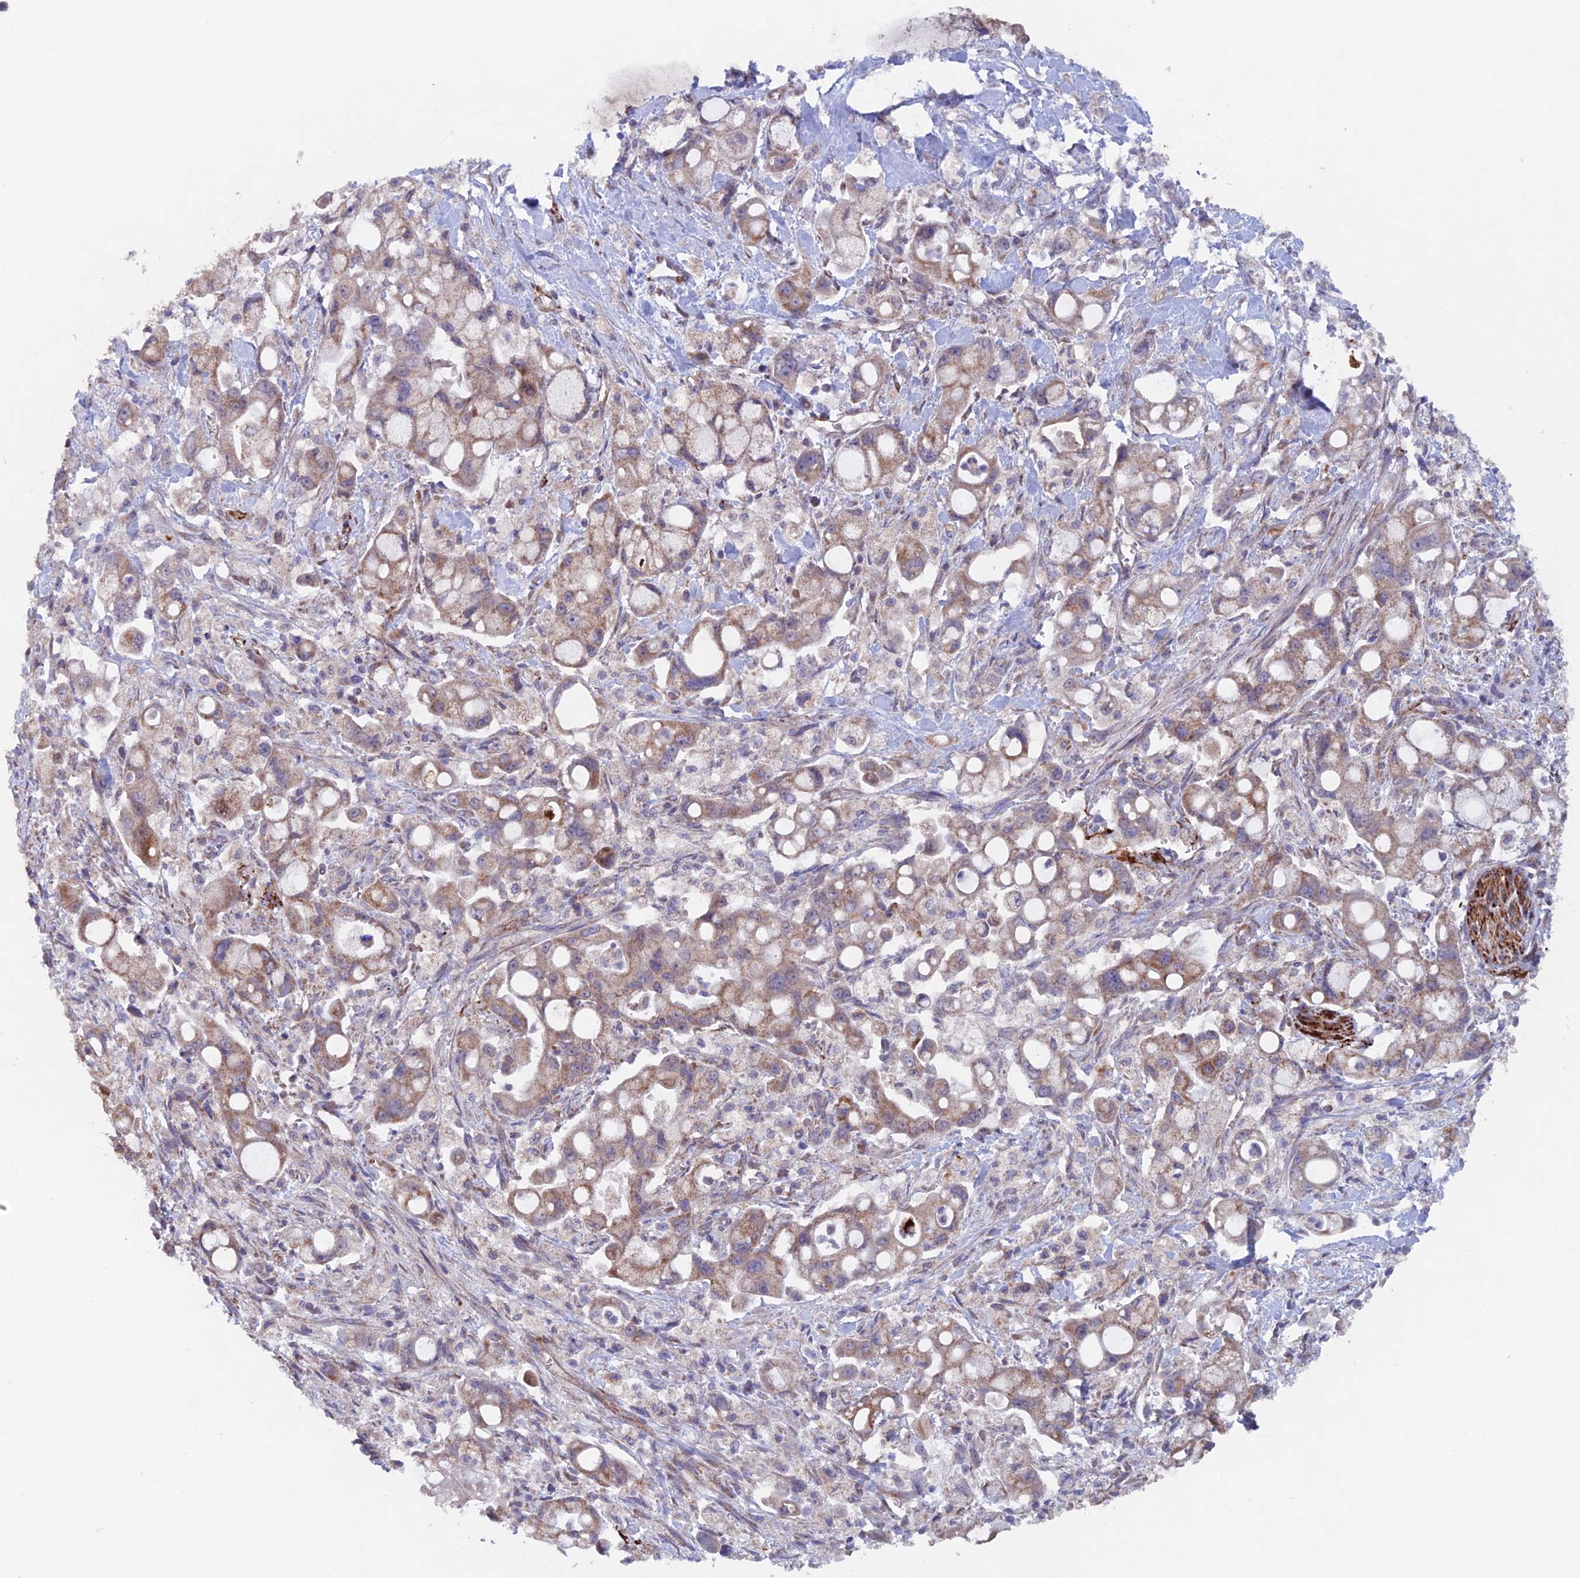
{"staining": {"intensity": "weak", "quantity": ">75%", "location": "cytoplasmic/membranous"}, "tissue": "pancreatic cancer", "cell_type": "Tumor cells", "image_type": "cancer", "snomed": [{"axis": "morphology", "description": "Adenocarcinoma, NOS"}, {"axis": "topography", "description": "Pancreas"}], "caption": "A micrograph showing weak cytoplasmic/membranous expression in about >75% of tumor cells in adenocarcinoma (pancreatic), as visualized by brown immunohistochemical staining.", "gene": "MRPL1", "patient": {"sex": "male", "age": 68}}